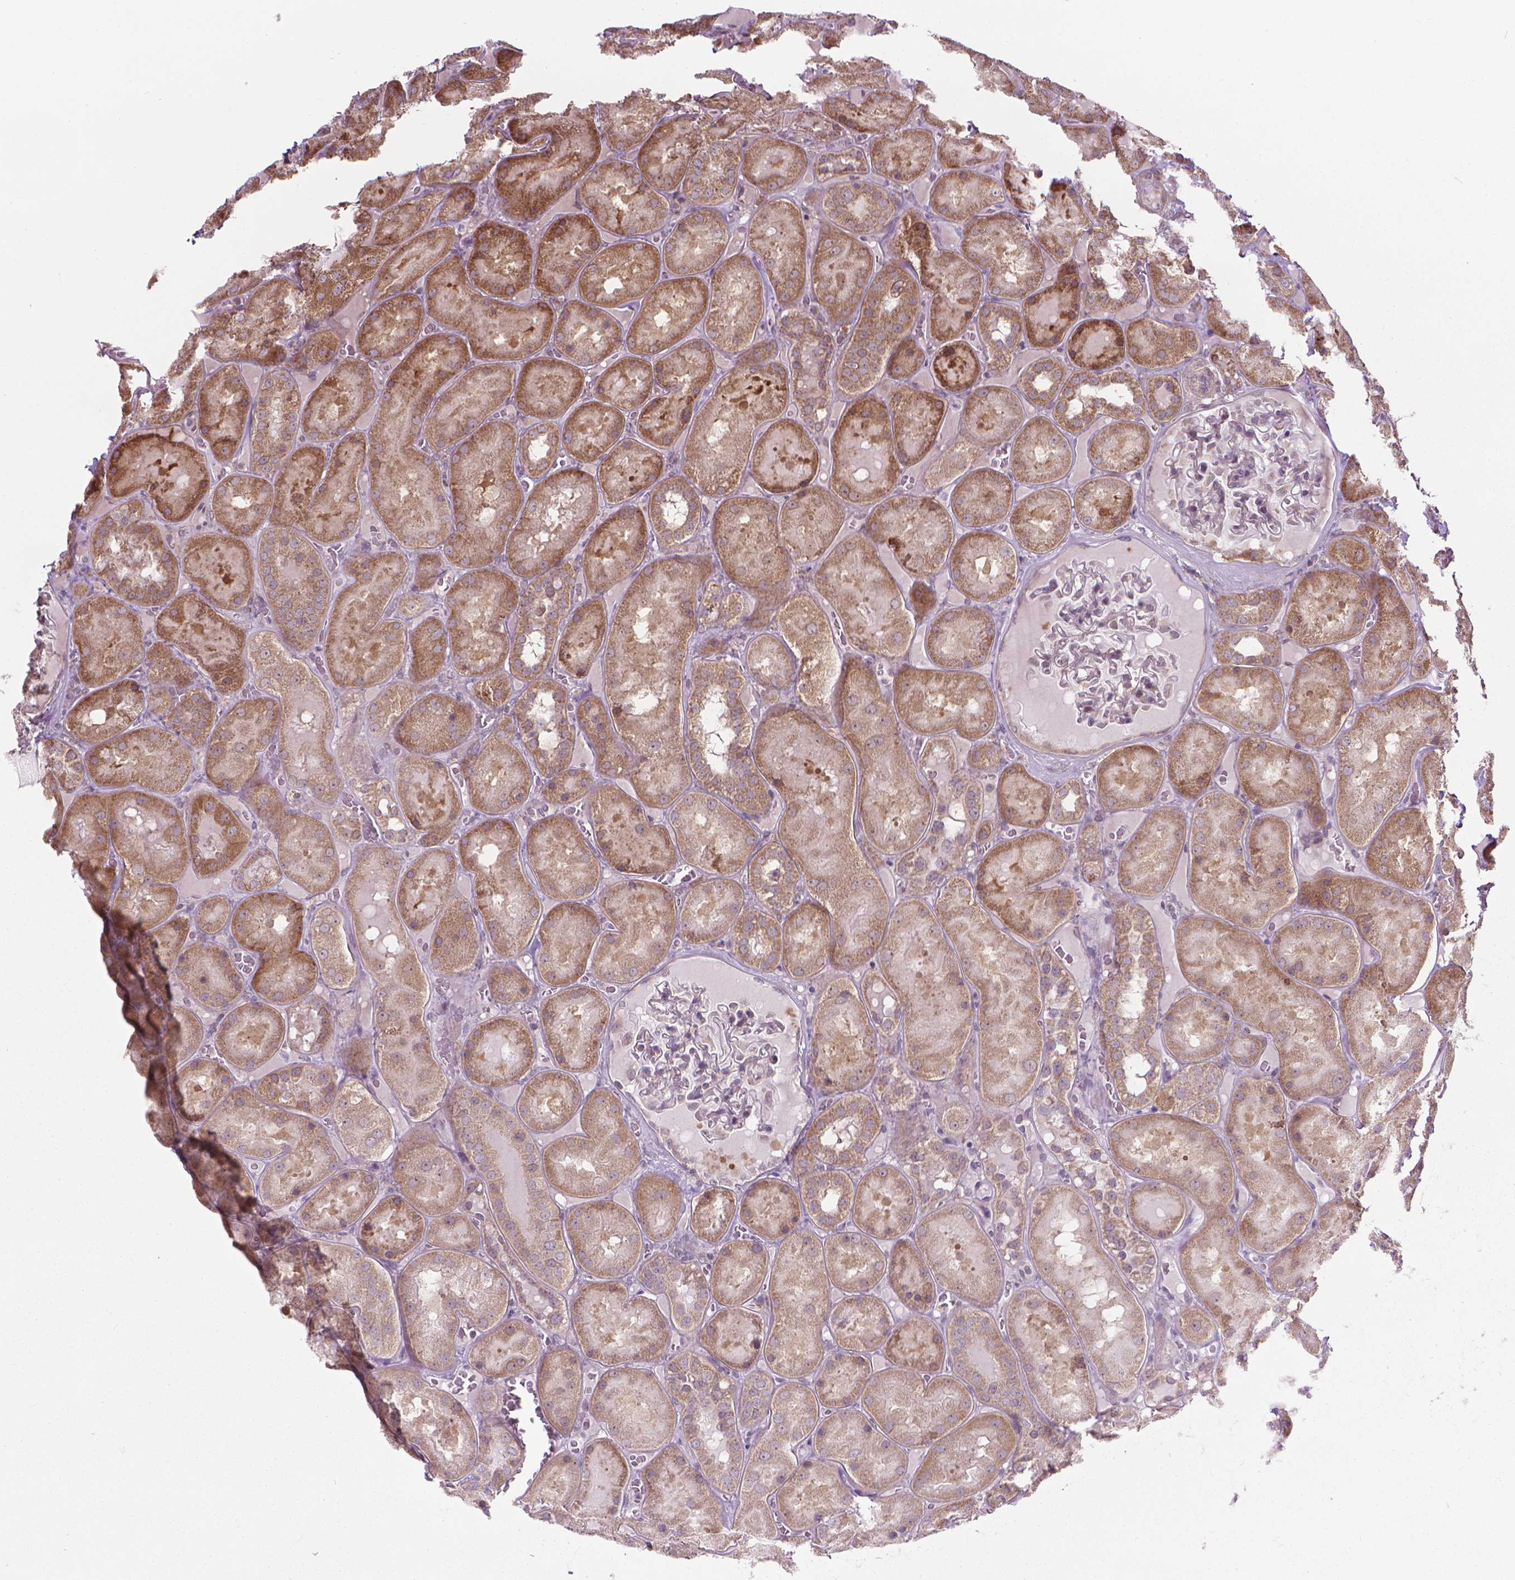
{"staining": {"intensity": "weak", "quantity": "25%-75%", "location": "cytoplasmic/membranous"}, "tissue": "kidney", "cell_type": "Cells in glomeruli", "image_type": "normal", "snomed": [{"axis": "morphology", "description": "Normal tissue, NOS"}, {"axis": "topography", "description": "Kidney"}], "caption": "Immunohistochemical staining of normal kidney exhibits 25%-75% levels of weak cytoplasmic/membranous protein staining in approximately 25%-75% of cells in glomeruli. (DAB IHC, brown staining for protein, blue staining for nuclei).", "gene": "PRAG1", "patient": {"sex": "male", "age": 73}}